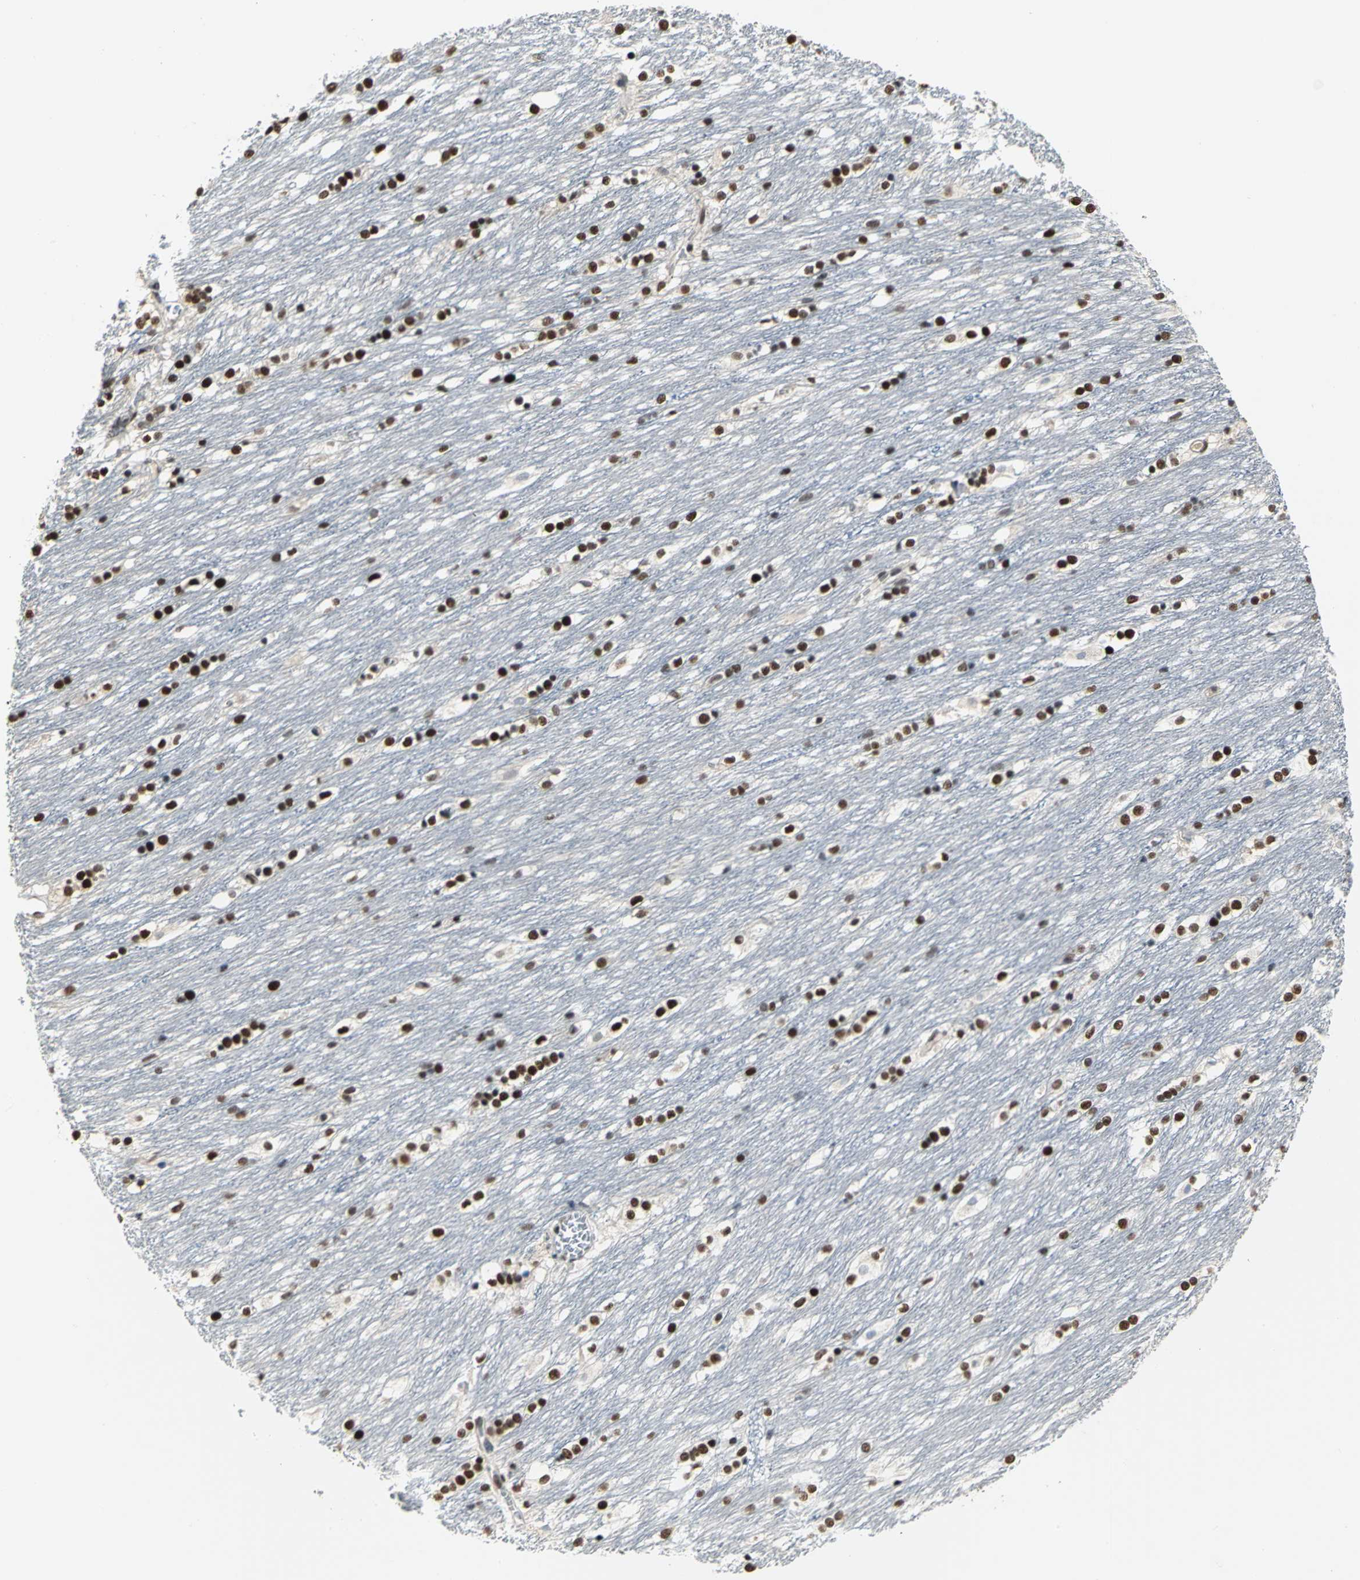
{"staining": {"intensity": "strong", "quantity": ">75%", "location": "nuclear"}, "tissue": "caudate", "cell_type": "Glial cells", "image_type": "normal", "snomed": [{"axis": "morphology", "description": "Normal tissue, NOS"}, {"axis": "topography", "description": "Lateral ventricle wall"}], "caption": "Immunohistochemistry histopathology image of unremarkable caudate: human caudate stained using IHC reveals high levels of strong protein expression localized specifically in the nuclear of glial cells, appearing as a nuclear brown color.", "gene": "CCDC88C", "patient": {"sex": "female", "age": 19}}